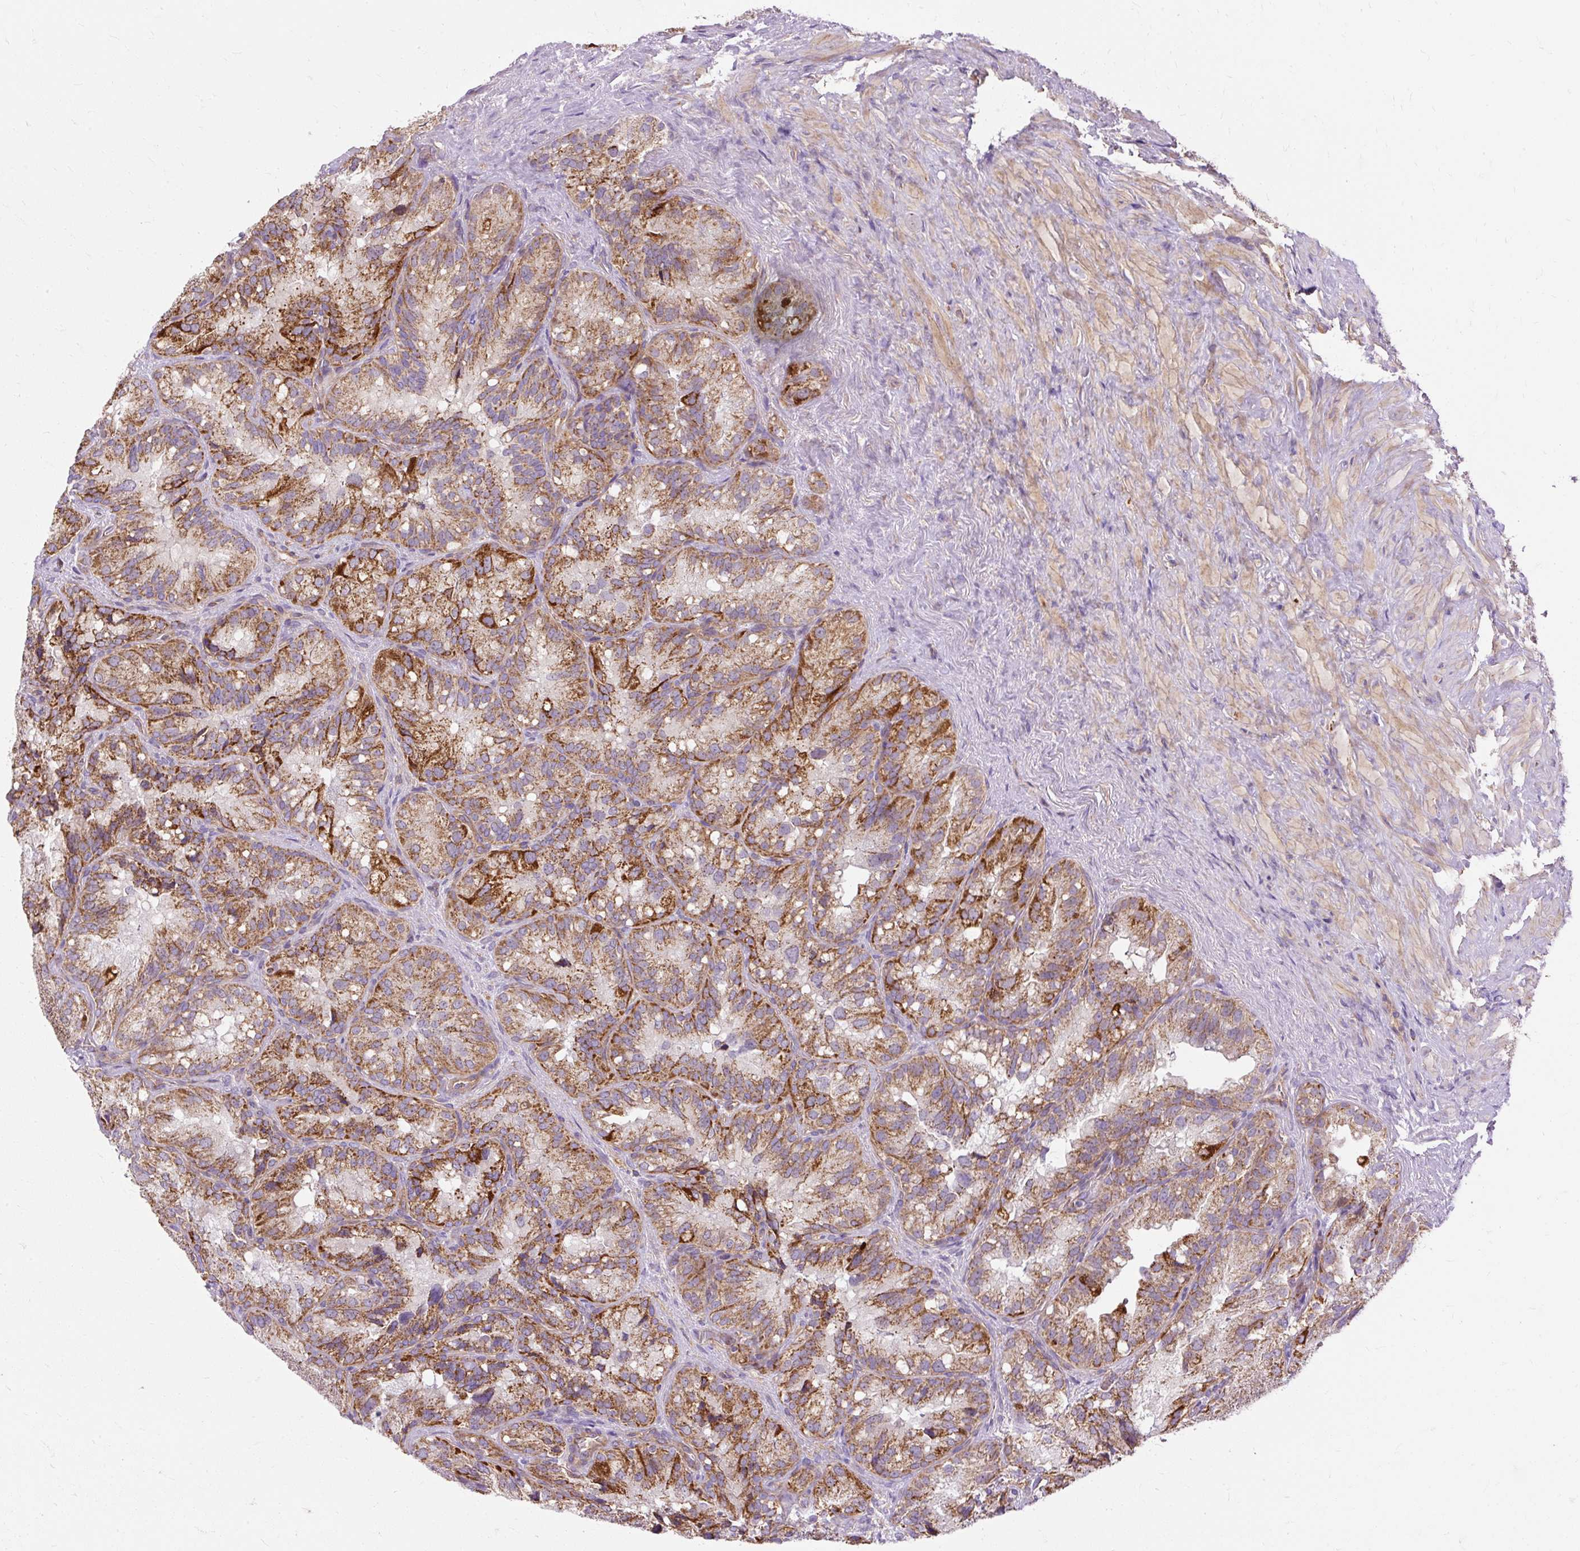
{"staining": {"intensity": "moderate", "quantity": ">75%", "location": "cytoplasmic/membranous"}, "tissue": "seminal vesicle", "cell_type": "Glandular cells", "image_type": "normal", "snomed": [{"axis": "morphology", "description": "Normal tissue, NOS"}, {"axis": "topography", "description": "Seminal veicle"}], "caption": "Brown immunohistochemical staining in unremarkable seminal vesicle shows moderate cytoplasmic/membranous expression in about >75% of glandular cells. (DAB IHC, brown staining for protein, blue staining for nuclei).", "gene": "CEP290", "patient": {"sex": "male", "age": 69}}